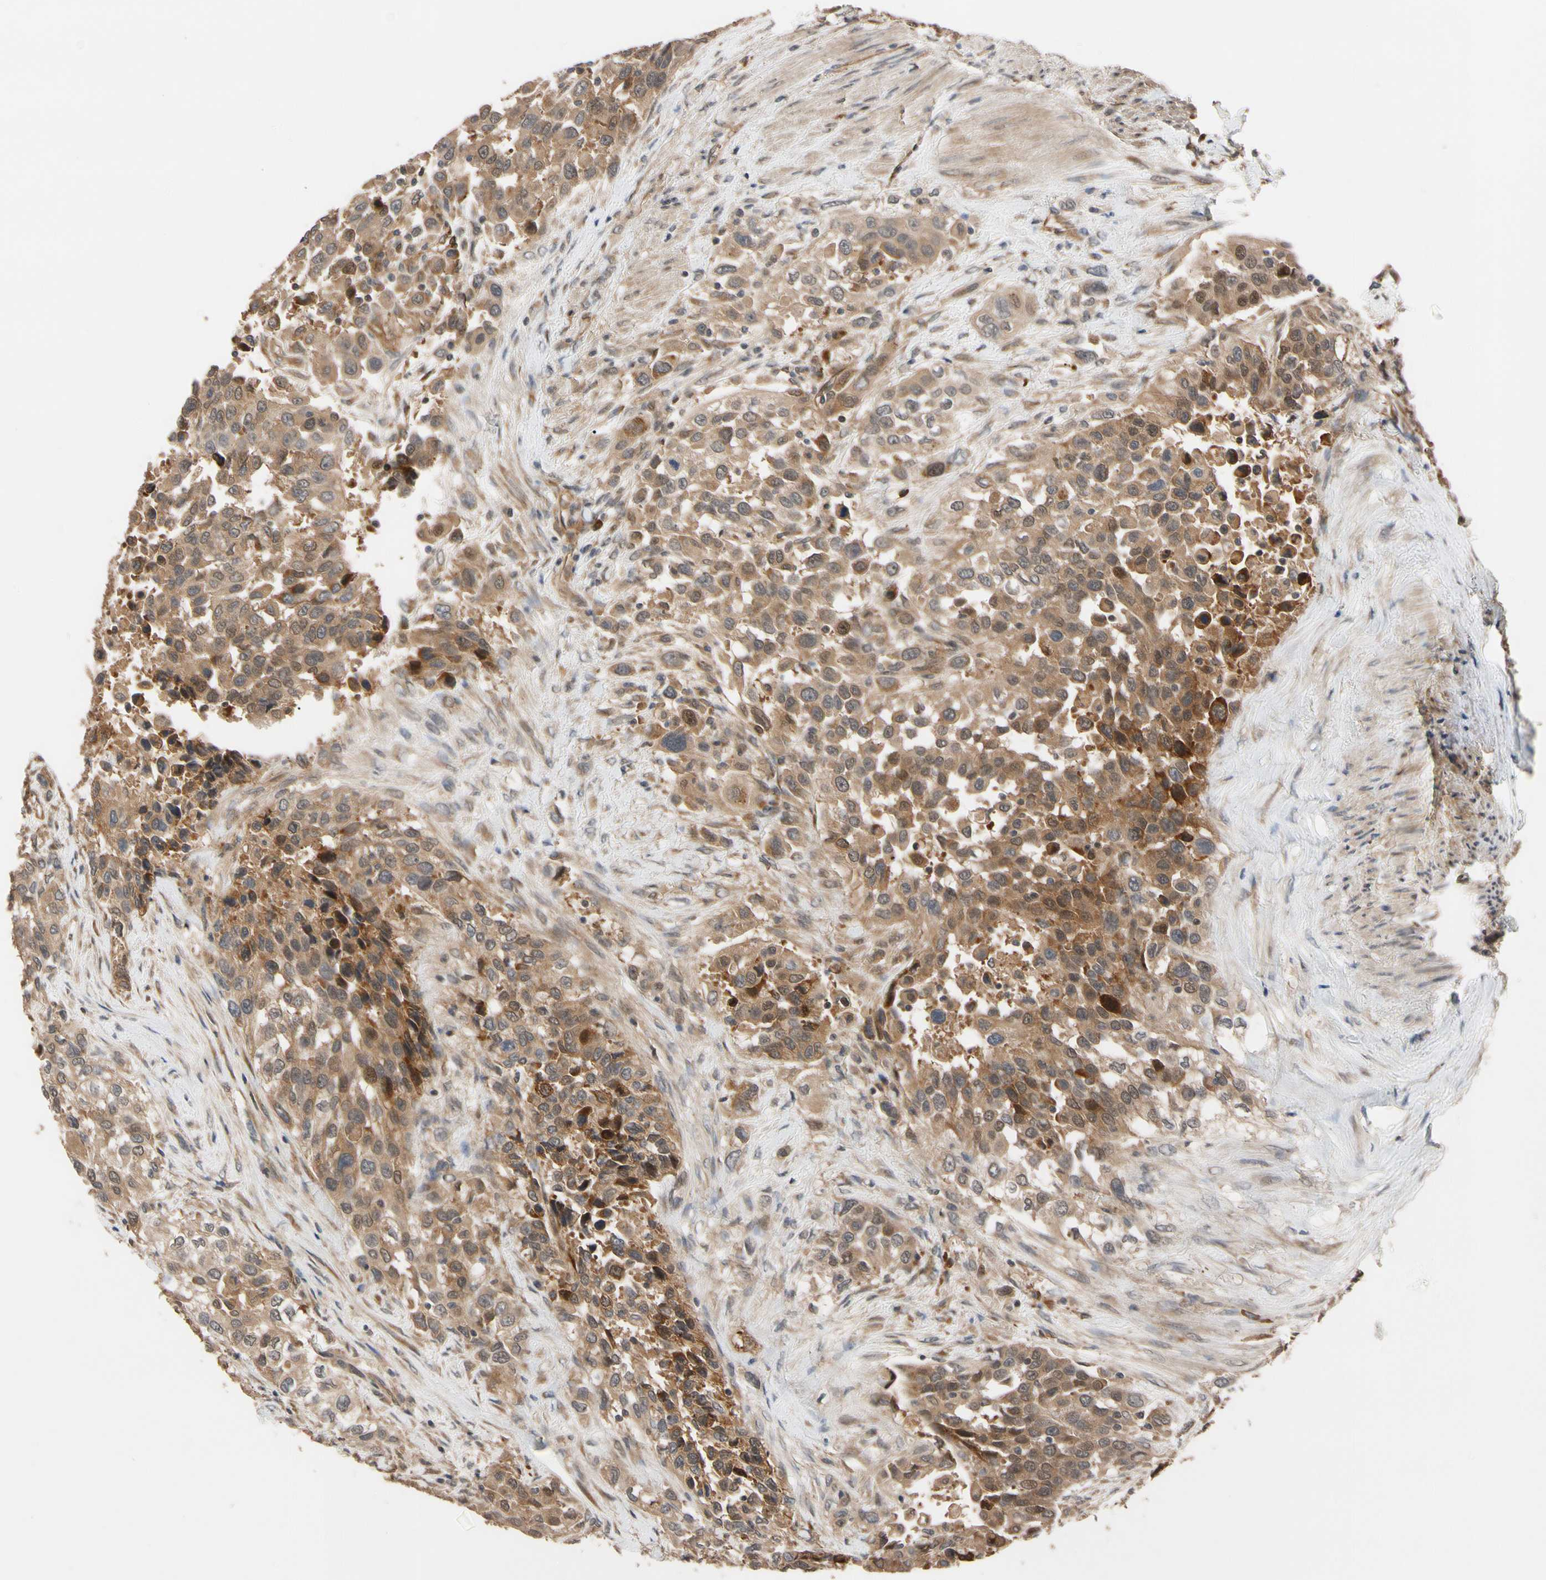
{"staining": {"intensity": "moderate", "quantity": ">75%", "location": "cytoplasmic/membranous"}, "tissue": "urothelial cancer", "cell_type": "Tumor cells", "image_type": "cancer", "snomed": [{"axis": "morphology", "description": "Urothelial carcinoma, High grade"}, {"axis": "topography", "description": "Urinary bladder"}], "caption": "Urothelial carcinoma (high-grade) tissue reveals moderate cytoplasmic/membranous expression in approximately >75% of tumor cells, visualized by immunohistochemistry.", "gene": "CYTIP", "patient": {"sex": "female", "age": 80}}